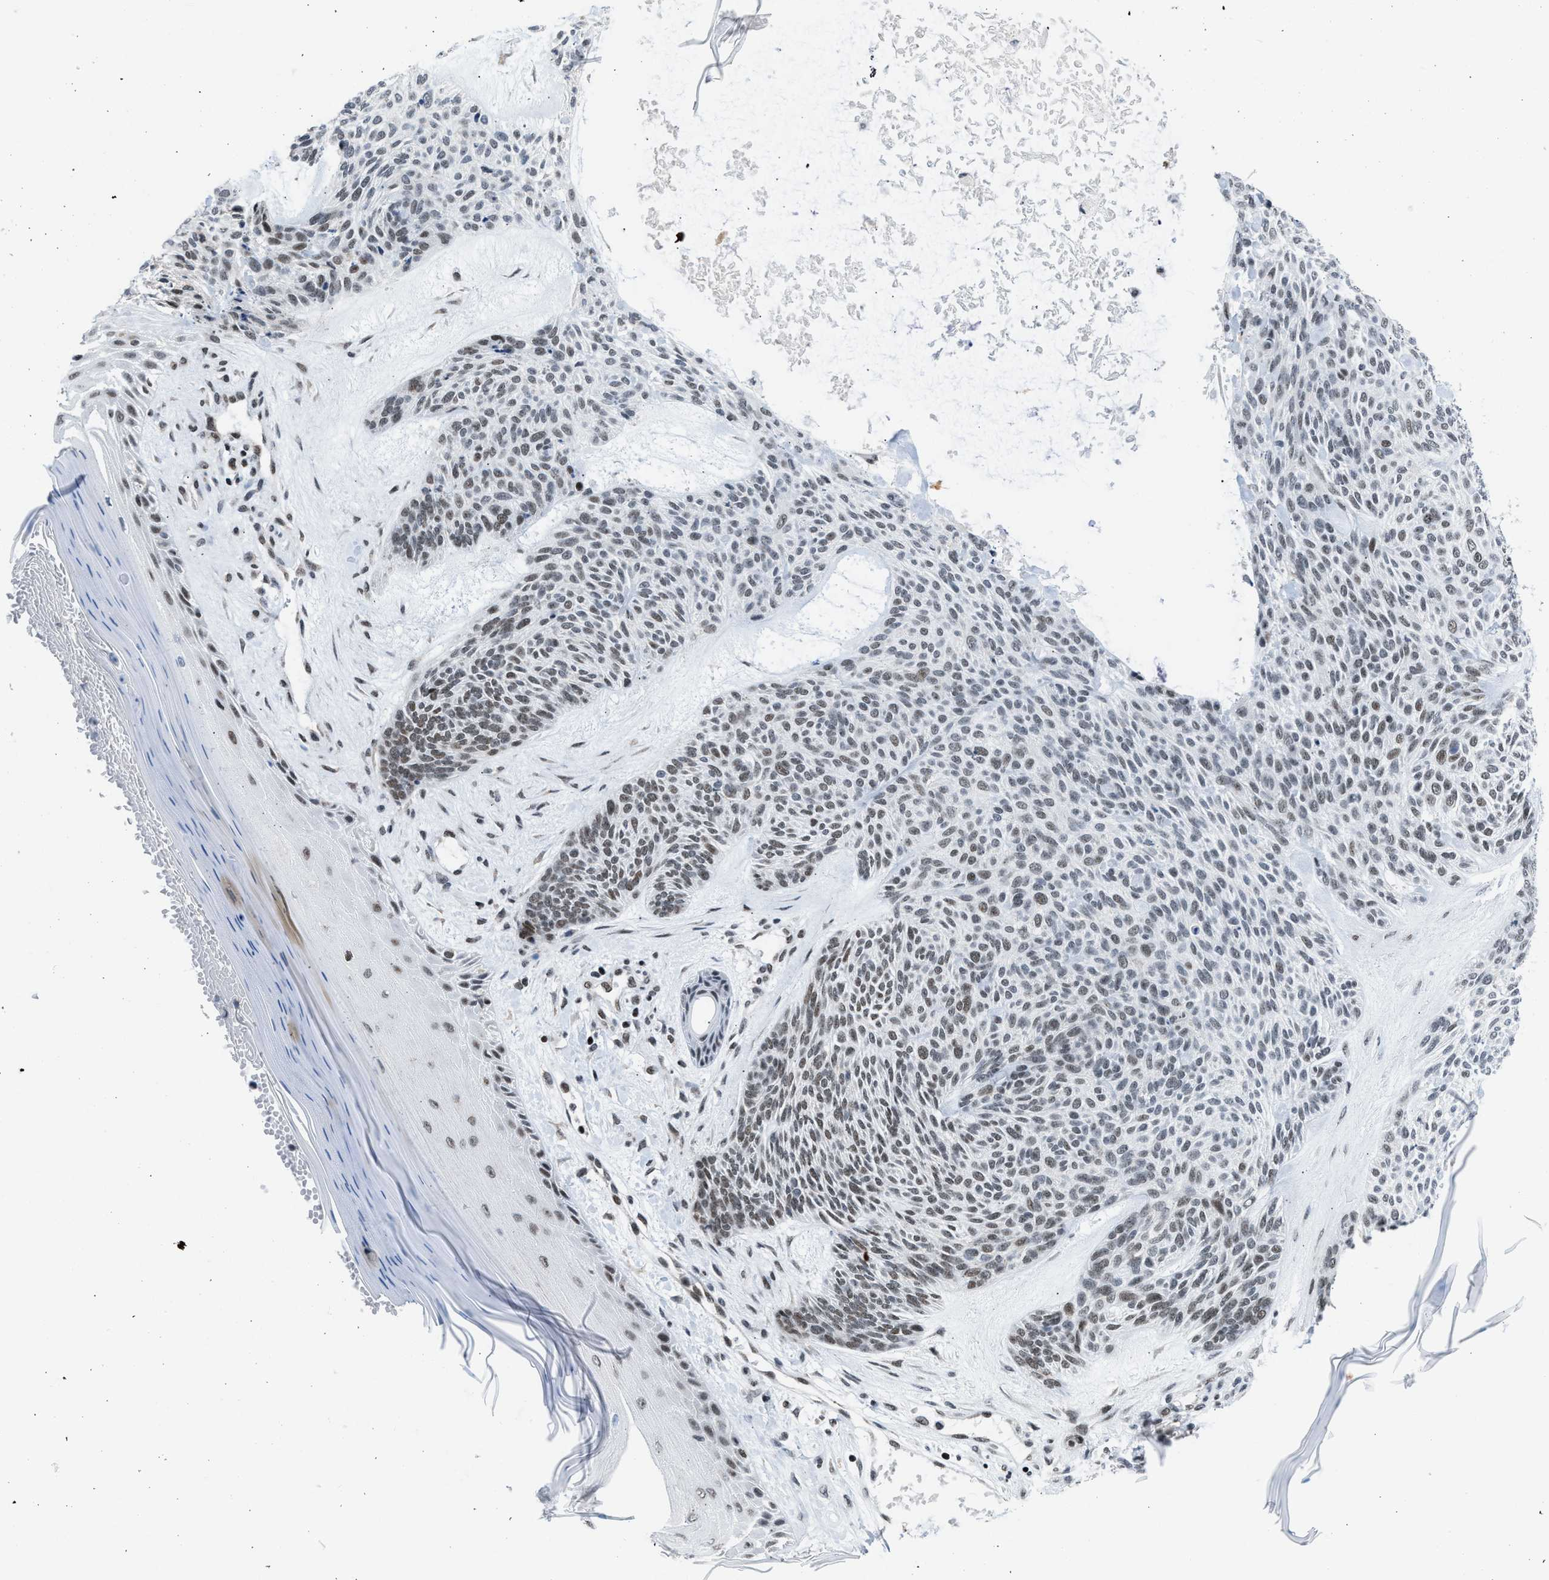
{"staining": {"intensity": "weak", "quantity": ">75%", "location": "nuclear"}, "tissue": "skin cancer", "cell_type": "Tumor cells", "image_type": "cancer", "snomed": [{"axis": "morphology", "description": "Basal cell carcinoma"}, {"axis": "topography", "description": "Skin"}], "caption": "Protein analysis of skin cancer (basal cell carcinoma) tissue shows weak nuclear staining in approximately >75% of tumor cells.", "gene": "TERF2IP", "patient": {"sex": "male", "age": 55}}